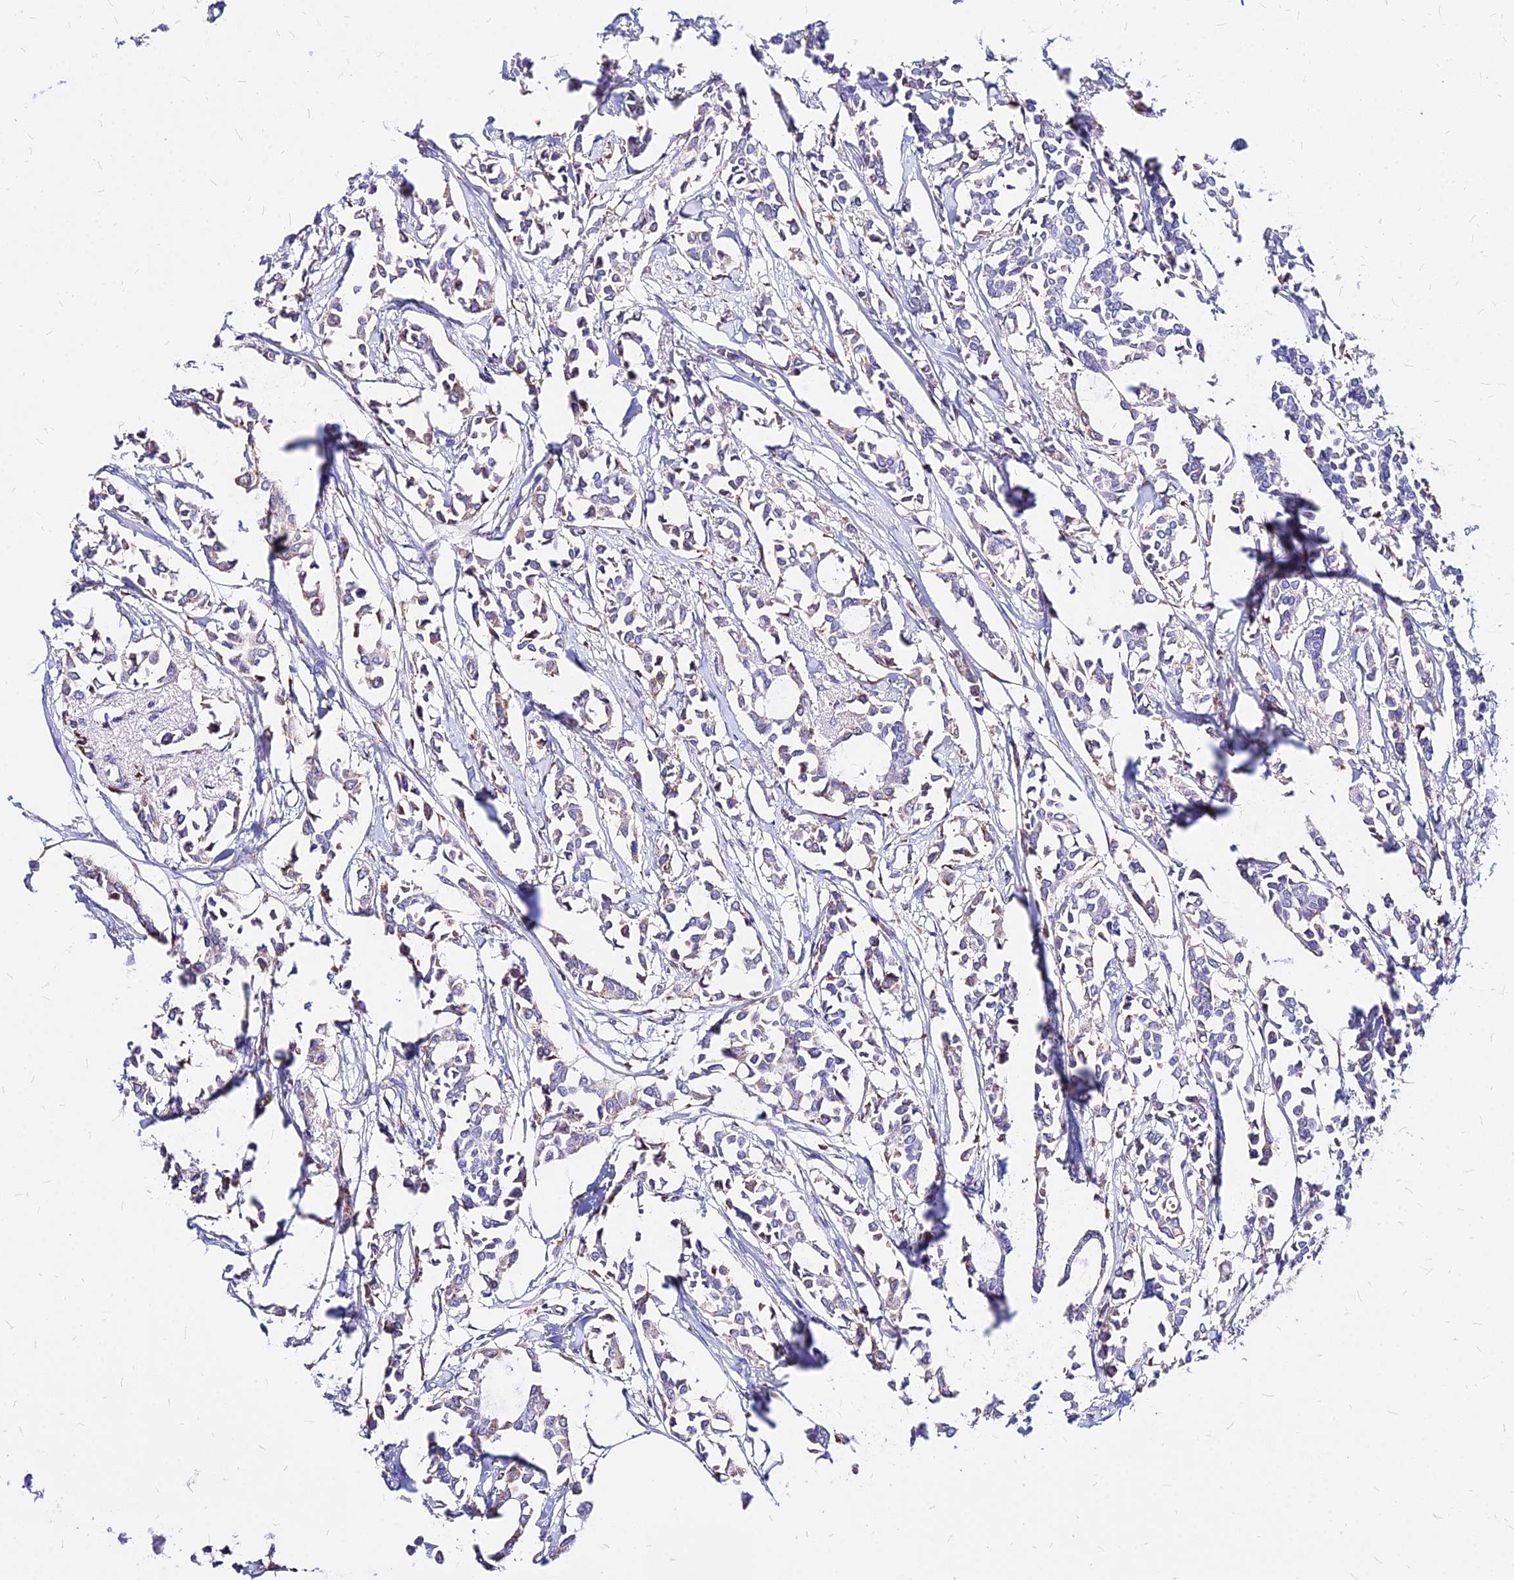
{"staining": {"intensity": "weak", "quantity": "<25%", "location": "cytoplasmic/membranous"}, "tissue": "breast cancer", "cell_type": "Tumor cells", "image_type": "cancer", "snomed": [{"axis": "morphology", "description": "Duct carcinoma"}, {"axis": "topography", "description": "Breast"}], "caption": "This is an immunohistochemistry photomicrograph of intraductal carcinoma (breast). There is no staining in tumor cells.", "gene": "RPL19", "patient": {"sex": "female", "age": 41}}